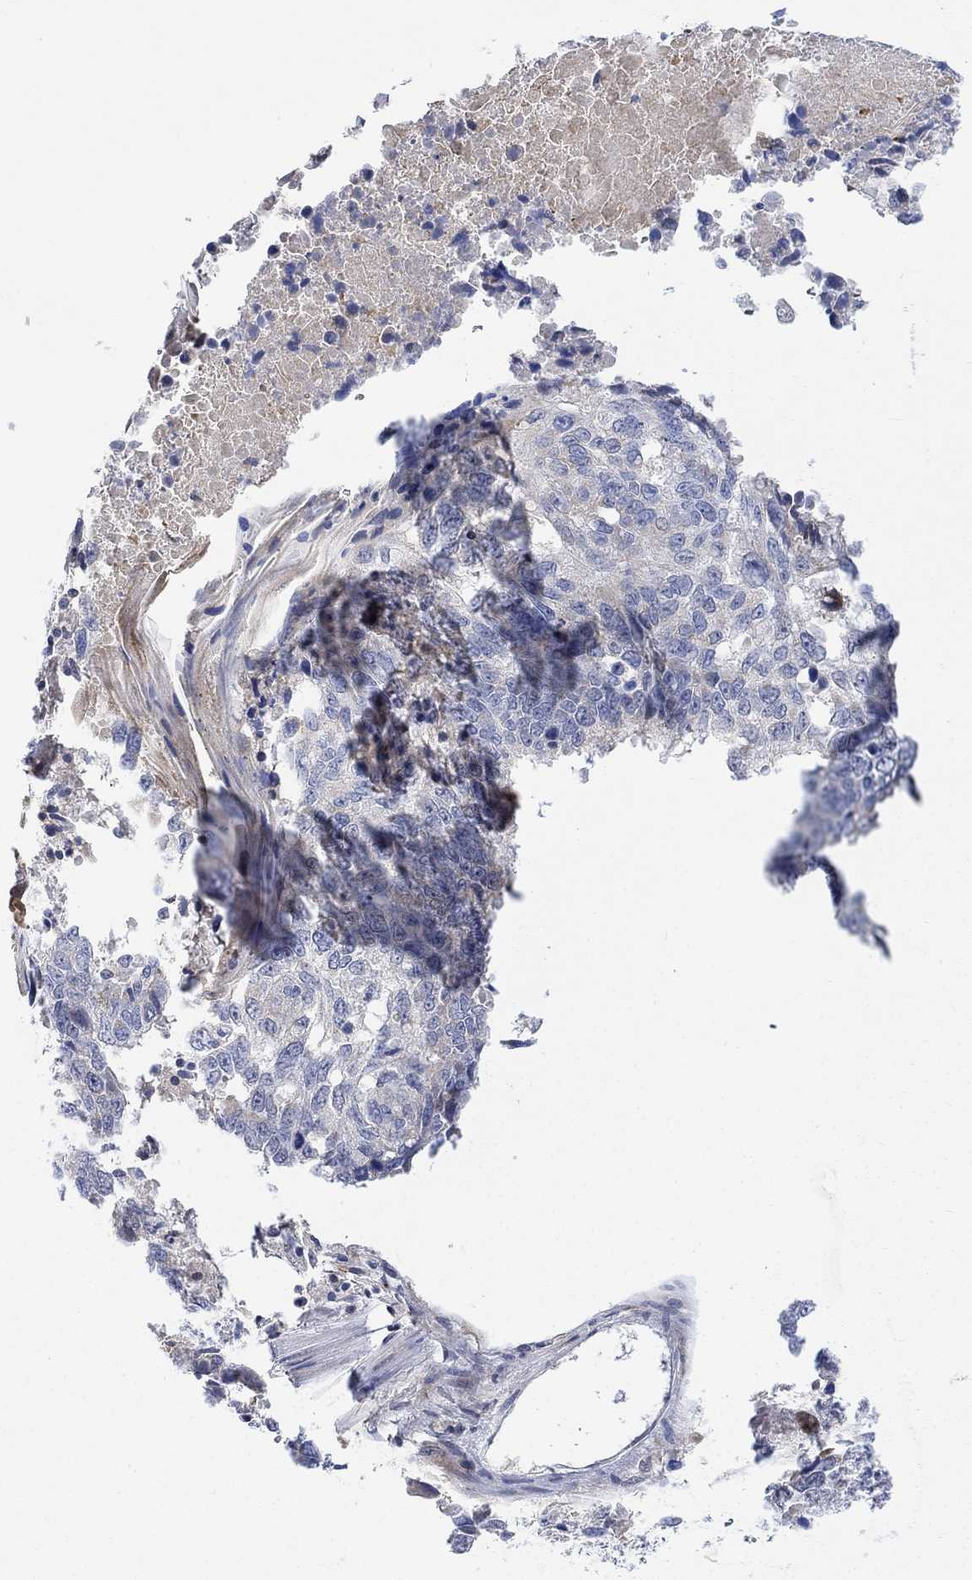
{"staining": {"intensity": "negative", "quantity": "none", "location": "none"}, "tissue": "lung cancer", "cell_type": "Tumor cells", "image_type": "cancer", "snomed": [{"axis": "morphology", "description": "Squamous cell carcinoma, NOS"}, {"axis": "topography", "description": "Lung"}], "caption": "Protein analysis of lung cancer (squamous cell carcinoma) exhibits no significant expression in tumor cells.", "gene": "ARSK", "patient": {"sex": "male", "age": 73}}